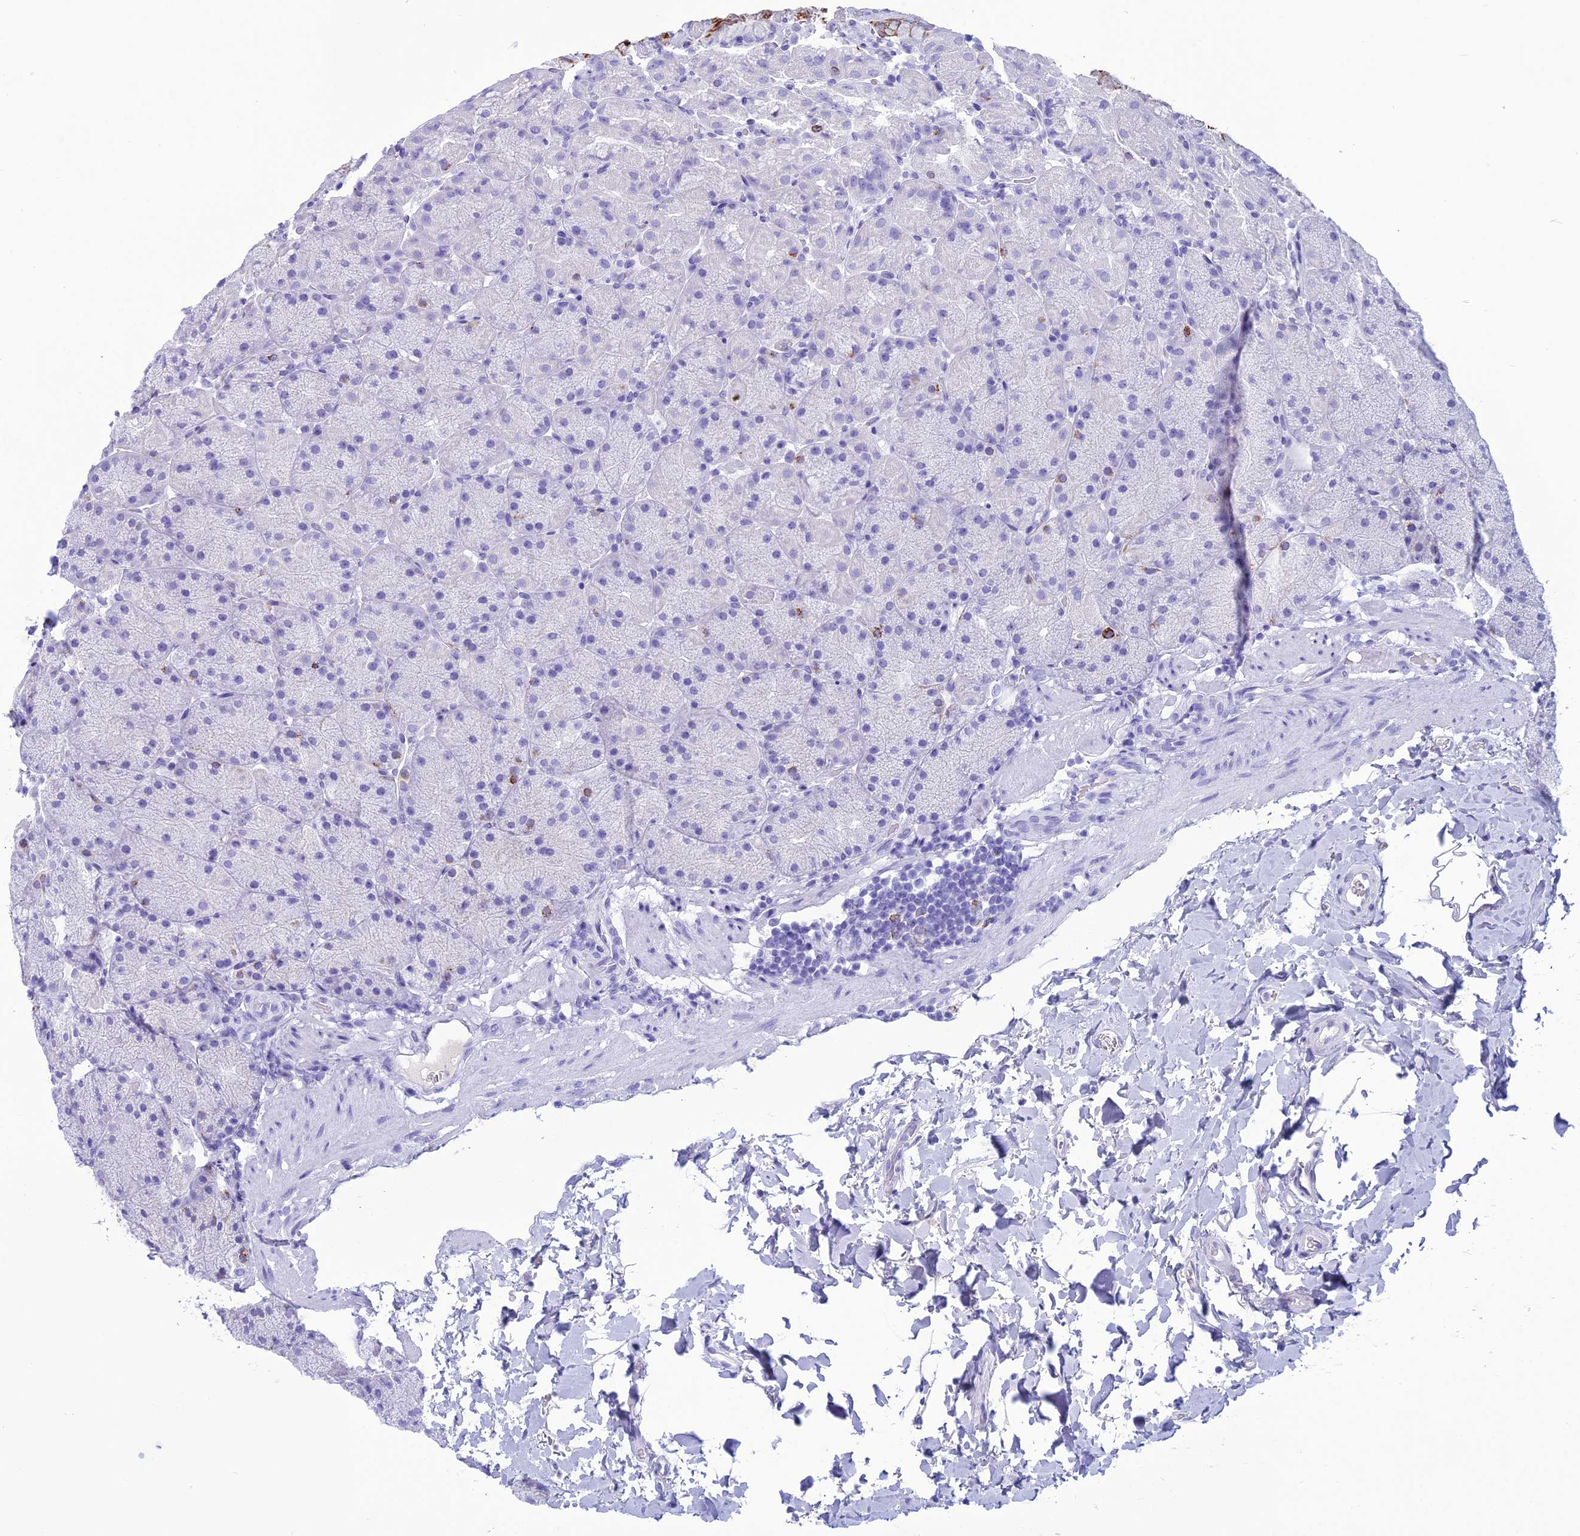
{"staining": {"intensity": "moderate", "quantity": "<25%", "location": "cytoplasmic/membranous"}, "tissue": "stomach", "cell_type": "Glandular cells", "image_type": "normal", "snomed": [{"axis": "morphology", "description": "Normal tissue, NOS"}, {"axis": "topography", "description": "Stomach, upper"}, {"axis": "topography", "description": "Stomach, lower"}], "caption": "A high-resolution micrograph shows immunohistochemistry (IHC) staining of normal stomach, which exhibits moderate cytoplasmic/membranous positivity in approximately <25% of glandular cells.", "gene": "TRAM1L1", "patient": {"sex": "male", "age": 67}}